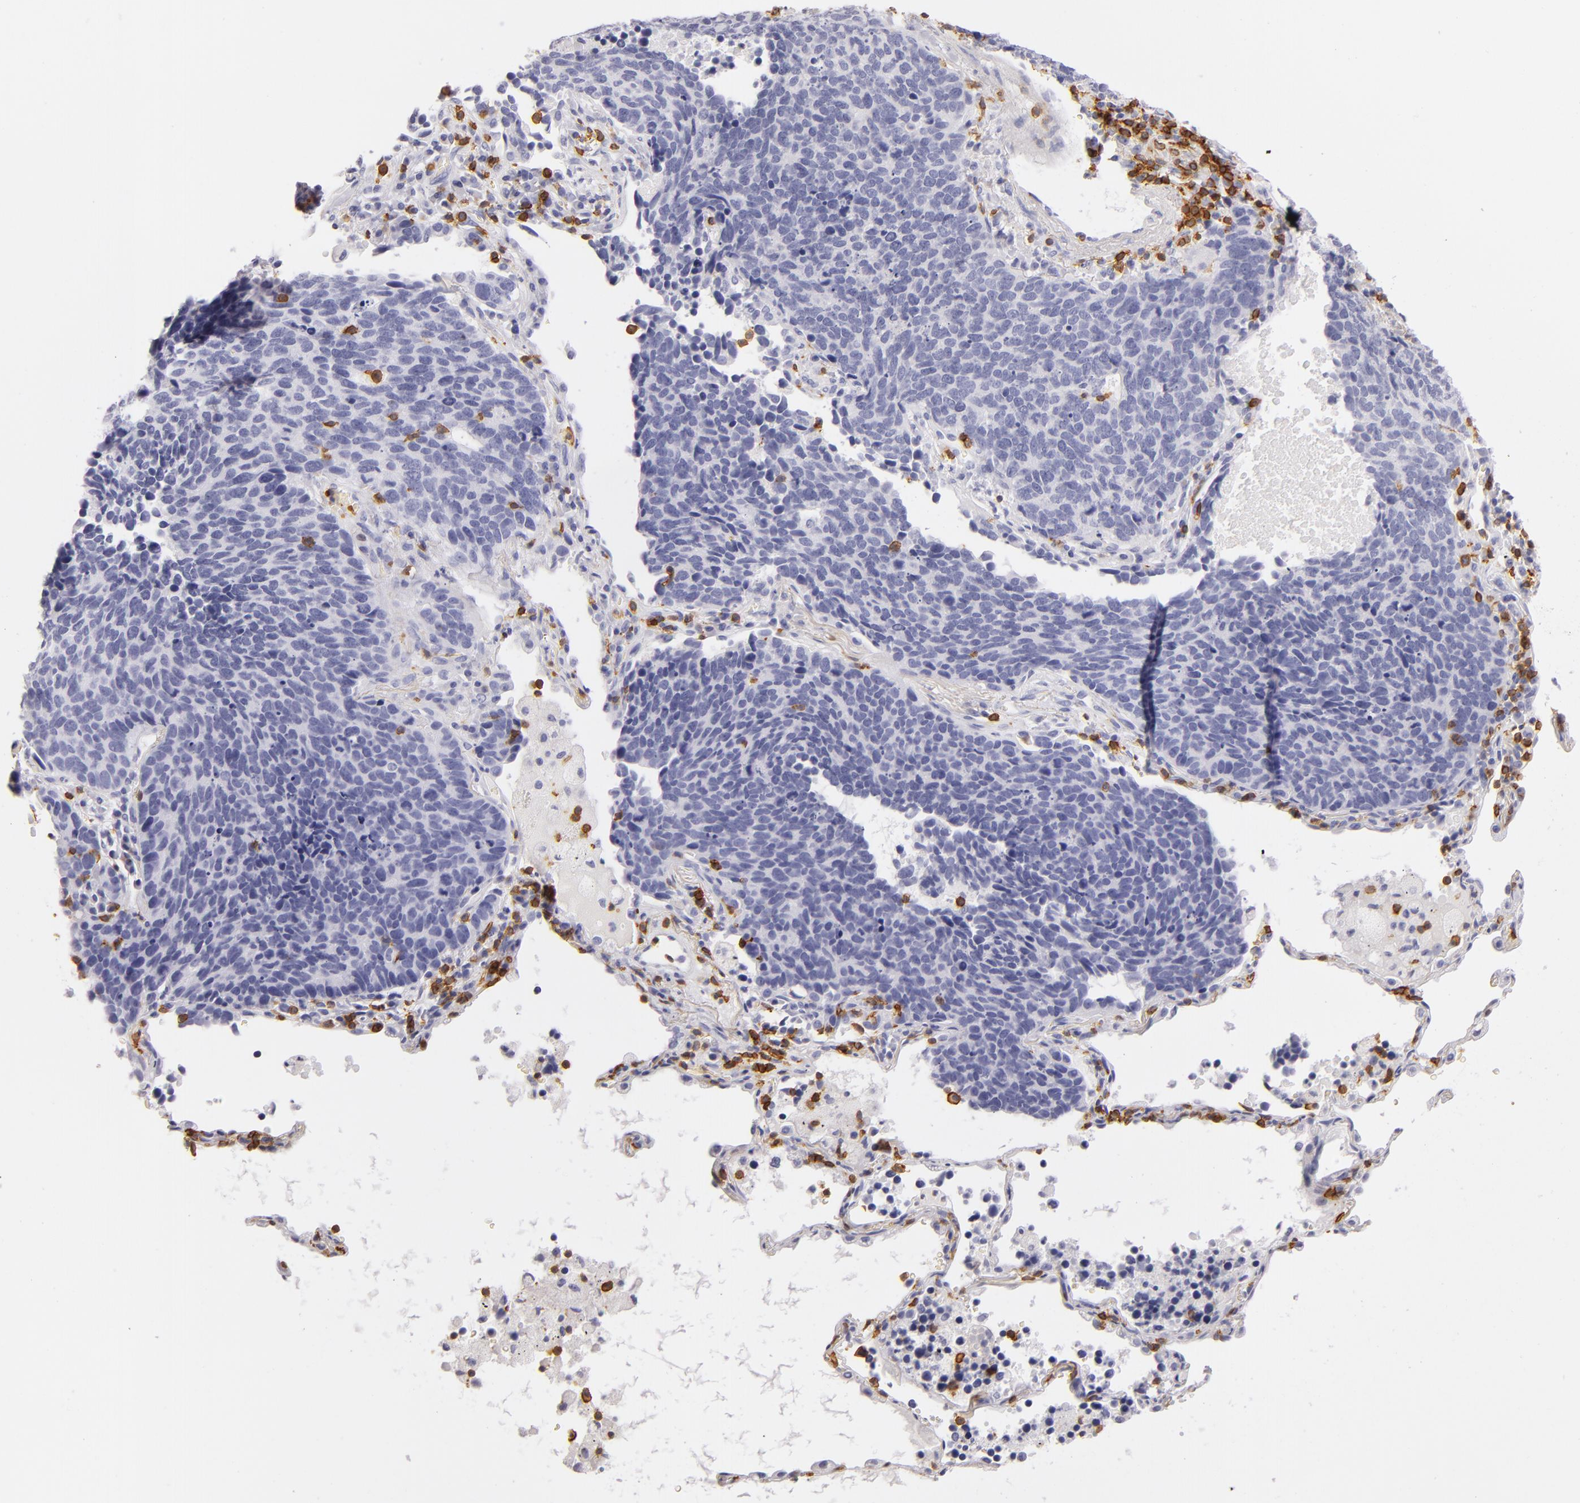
{"staining": {"intensity": "negative", "quantity": "none", "location": "none"}, "tissue": "lung cancer", "cell_type": "Tumor cells", "image_type": "cancer", "snomed": [{"axis": "morphology", "description": "Neoplasm, malignant, NOS"}, {"axis": "topography", "description": "Lung"}], "caption": "A photomicrograph of human neoplasm (malignant) (lung) is negative for staining in tumor cells. (Stains: DAB (3,3'-diaminobenzidine) immunohistochemistry with hematoxylin counter stain, Microscopy: brightfield microscopy at high magnification).", "gene": "LAT", "patient": {"sex": "female", "age": 75}}